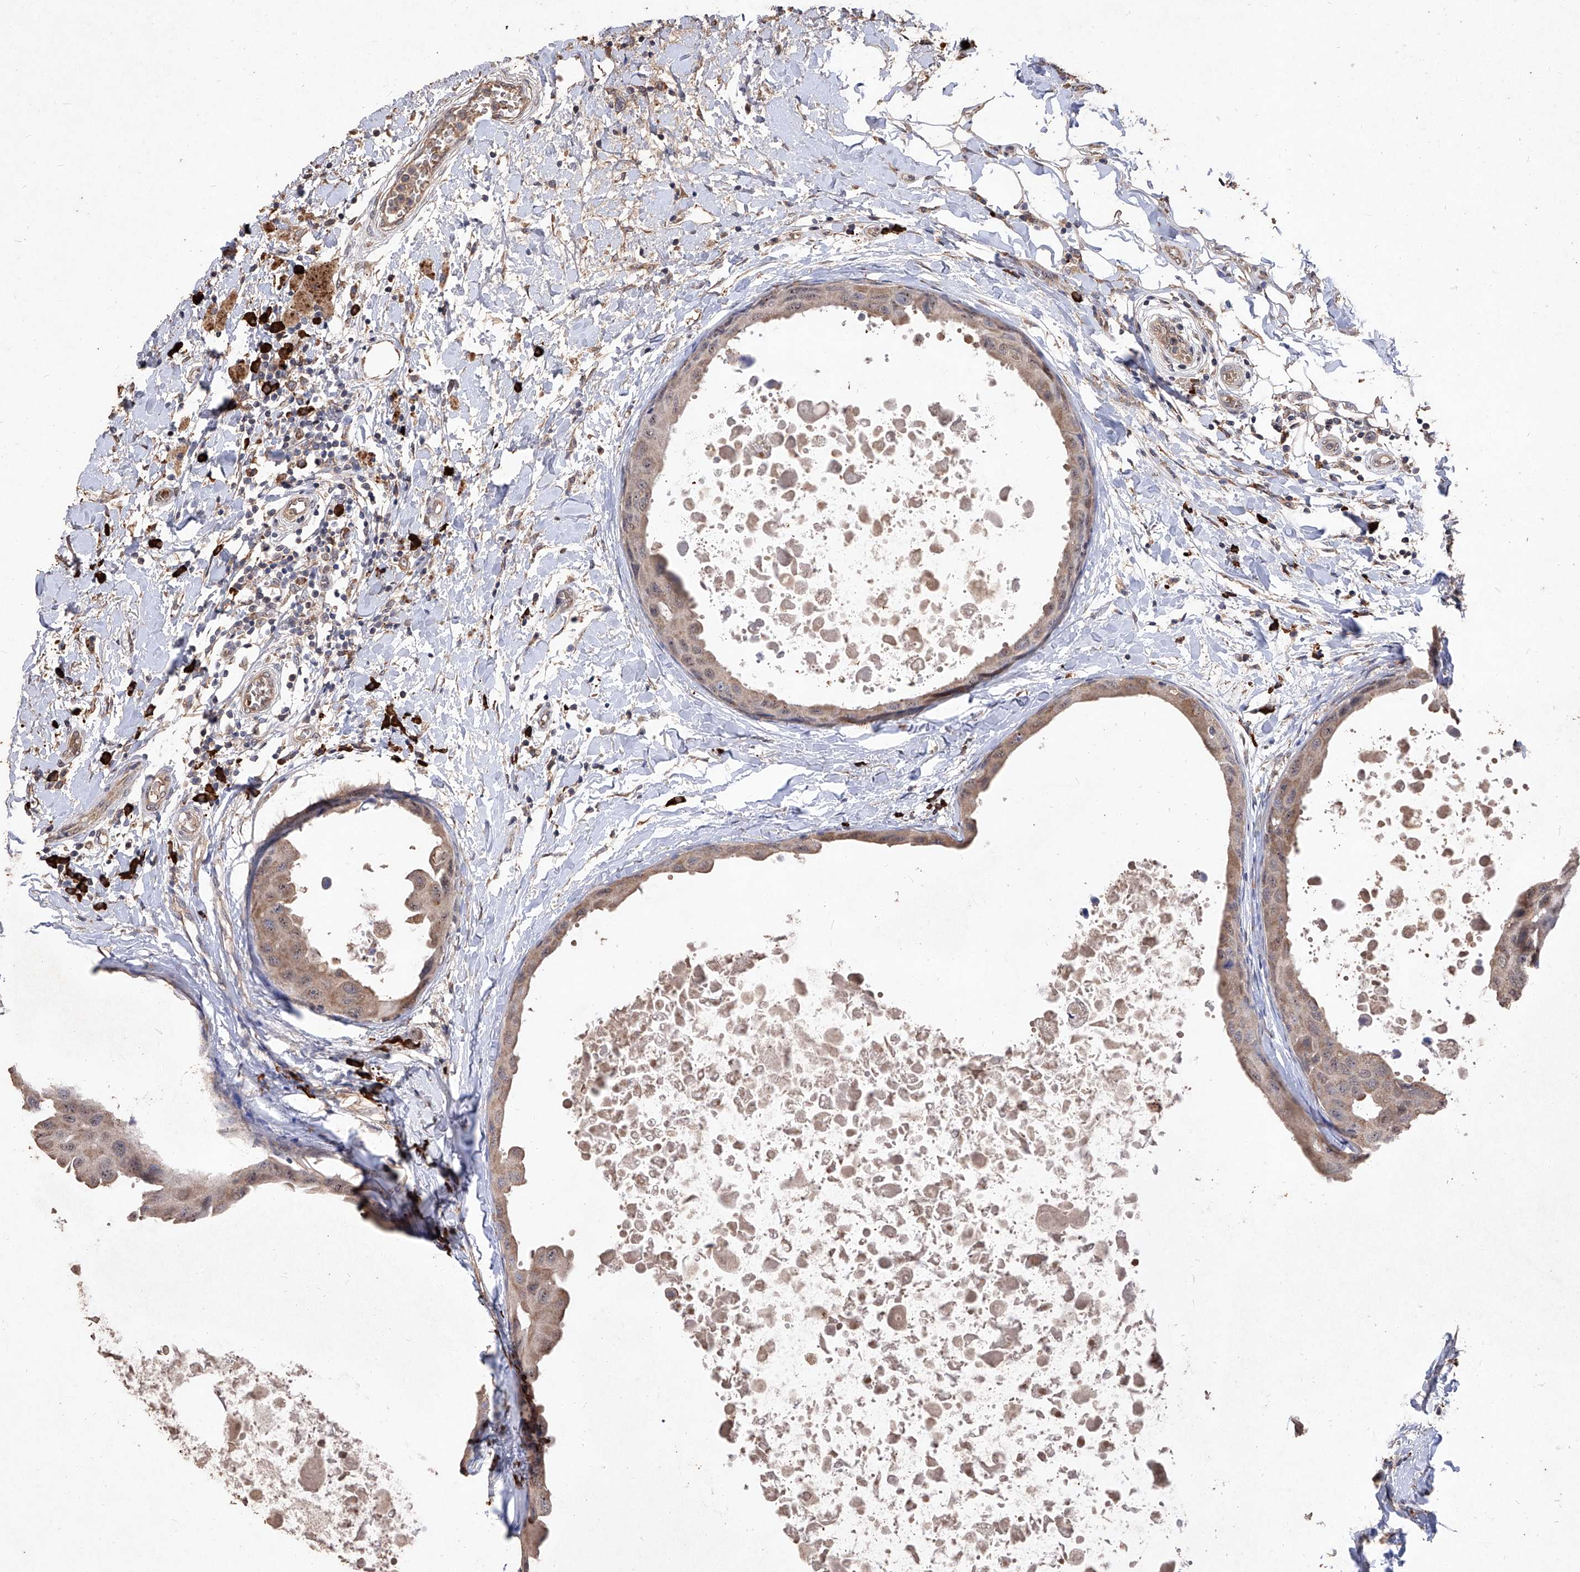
{"staining": {"intensity": "weak", "quantity": ">75%", "location": "cytoplasmic/membranous"}, "tissue": "breast cancer", "cell_type": "Tumor cells", "image_type": "cancer", "snomed": [{"axis": "morphology", "description": "Duct carcinoma"}, {"axis": "topography", "description": "Breast"}], "caption": "Immunohistochemistry histopathology image of breast infiltrating ductal carcinoma stained for a protein (brown), which shows low levels of weak cytoplasmic/membranous expression in approximately >75% of tumor cells.", "gene": "EML1", "patient": {"sex": "female", "age": 27}}